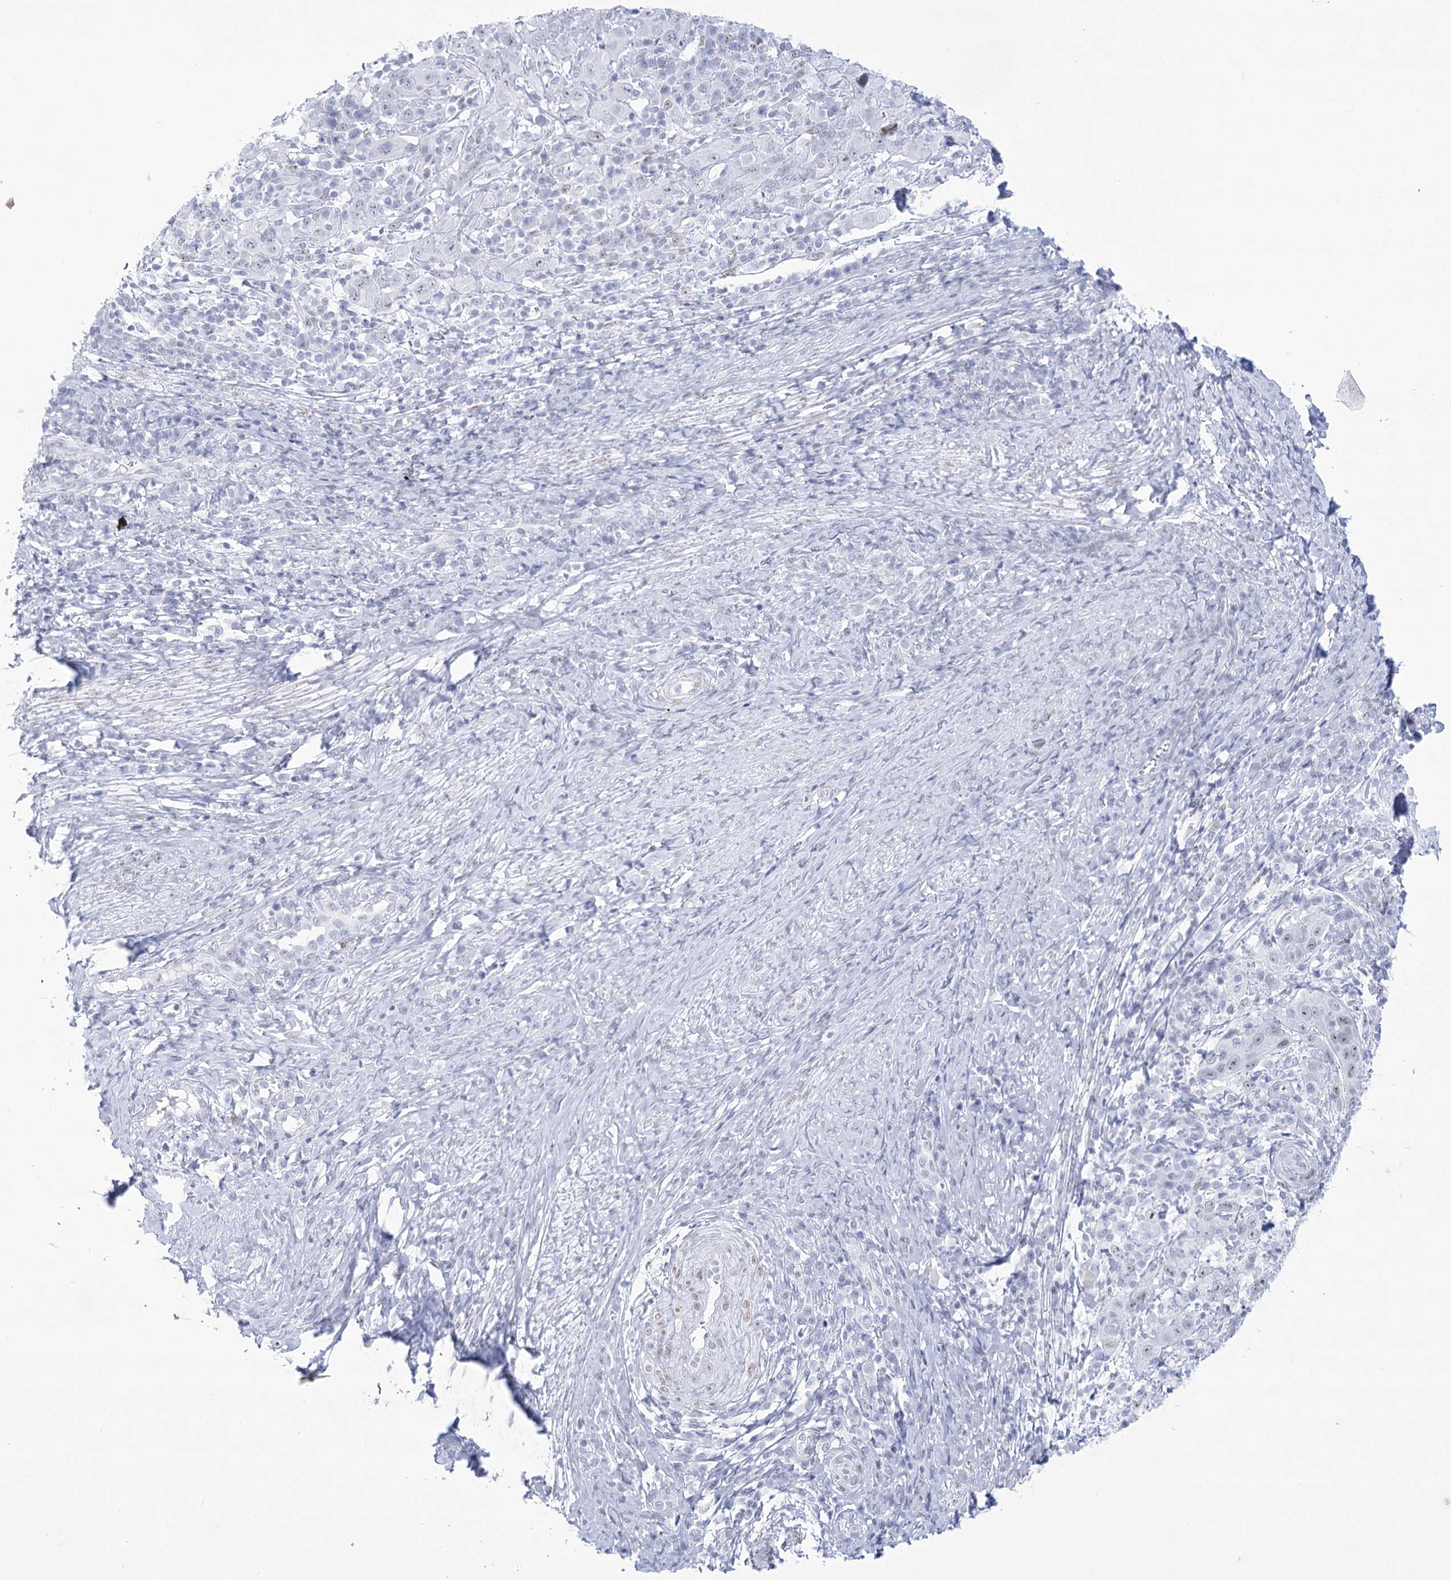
{"staining": {"intensity": "negative", "quantity": "none", "location": "none"}, "tissue": "cervical cancer", "cell_type": "Tumor cells", "image_type": "cancer", "snomed": [{"axis": "morphology", "description": "Squamous cell carcinoma, NOS"}, {"axis": "topography", "description": "Cervix"}], "caption": "Micrograph shows no protein positivity in tumor cells of cervical cancer (squamous cell carcinoma) tissue. Brightfield microscopy of immunohistochemistry (IHC) stained with DAB (brown) and hematoxylin (blue), captured at high magnification.", "gene": "HORMAD1", "patient": {"sex": "female", "age": 46}}